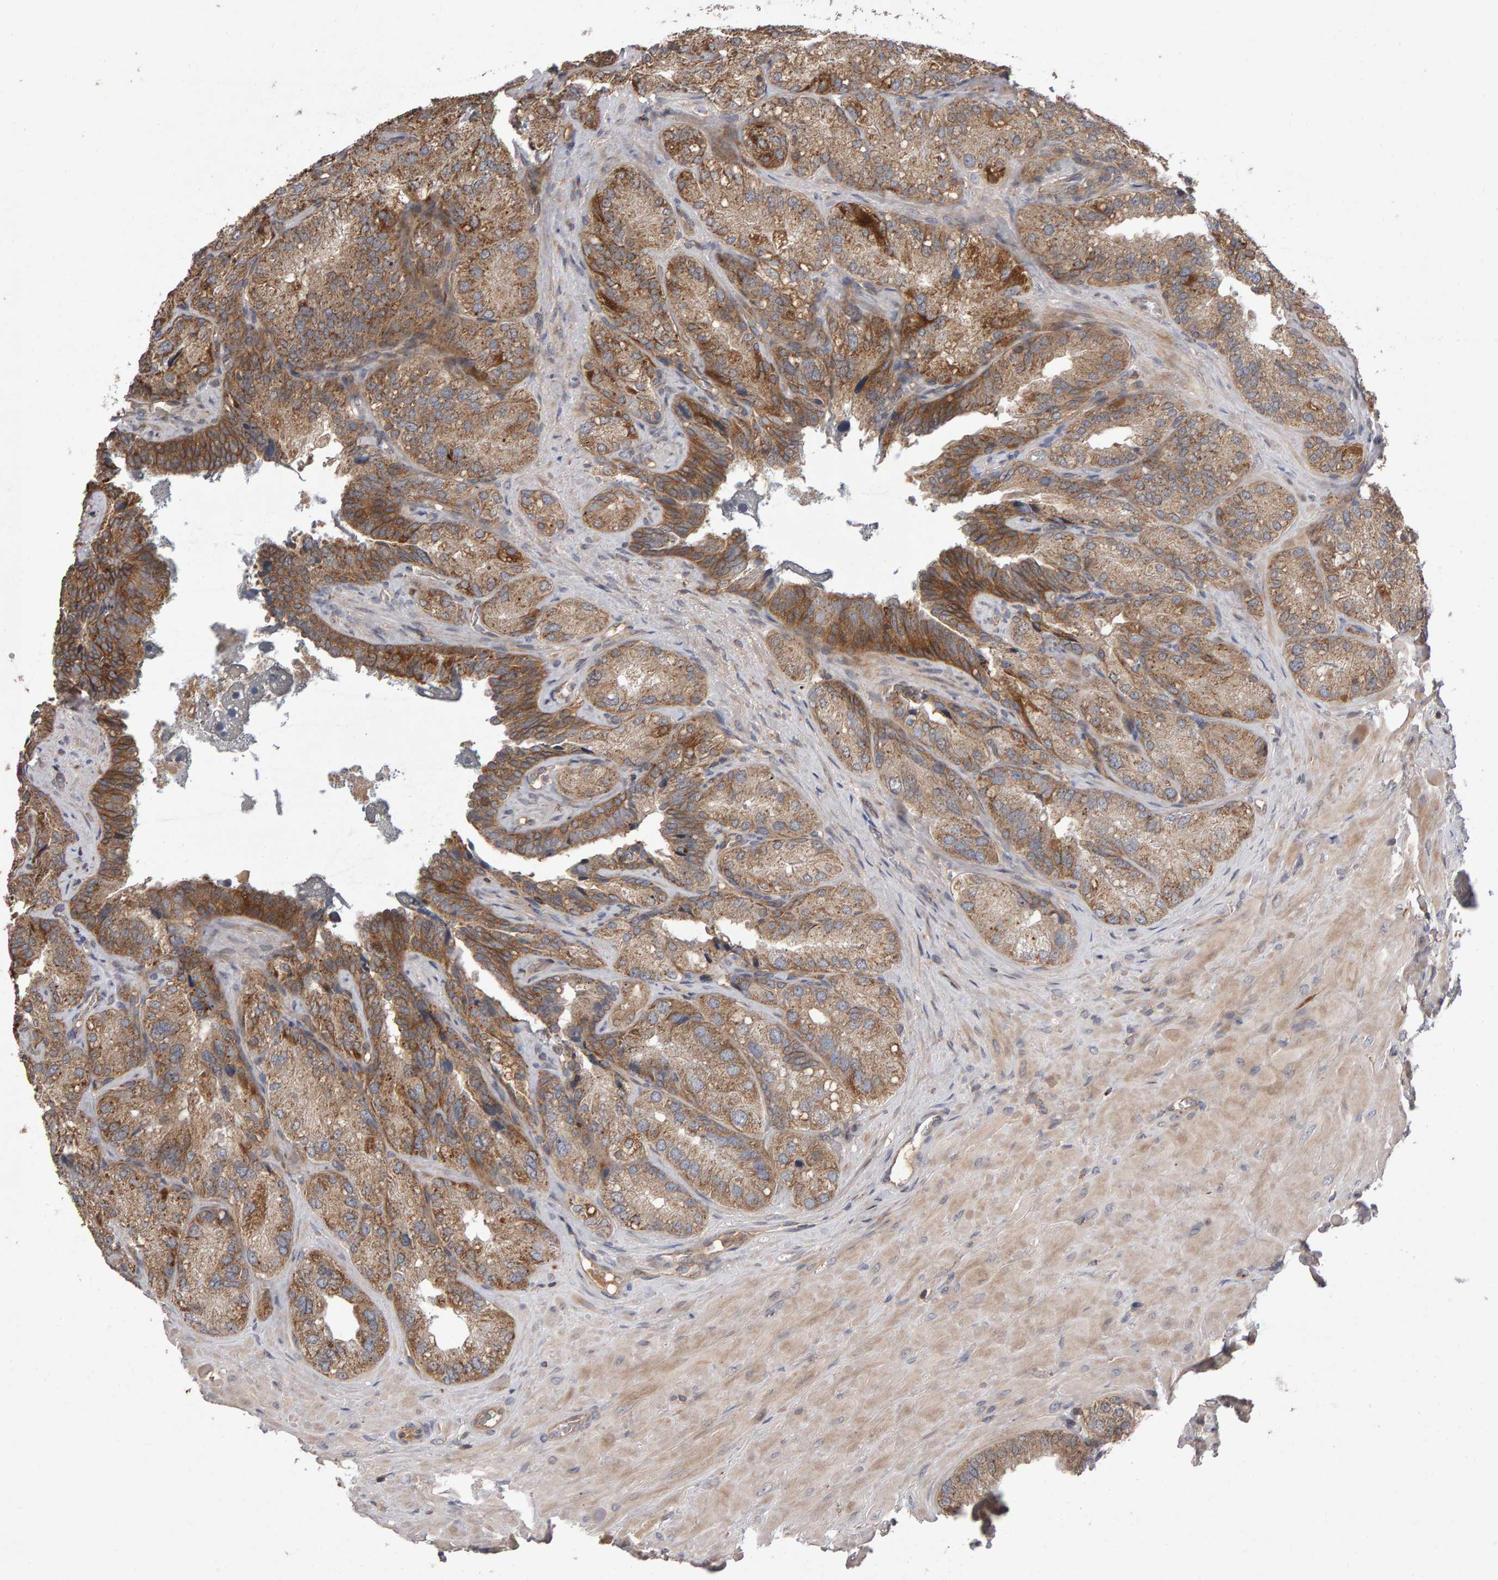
{"staining": {"intensity": "moderate", "quantity": ">75%", "location": "cytoplasmic/membranous"}, "tissue": "seminal vesicle", "cell_type": "Glandular cells", "image_type": "normal", "snomed": [{"axis": "morphology", "description": "Normal tissue, NOS"}, {"axis": "topography", "description": "Prostate"}, {"axis": "topography", "description": "Seminal veicle"}], "caption": "About >75% of glandular cells in benign human seminal vesicle show moderate cytoplasmic/membranous protein staining as visualized by brown immunohistochemical staining.", "gene": "PGS1", "patient": {"sex": "male", "age": 51}}